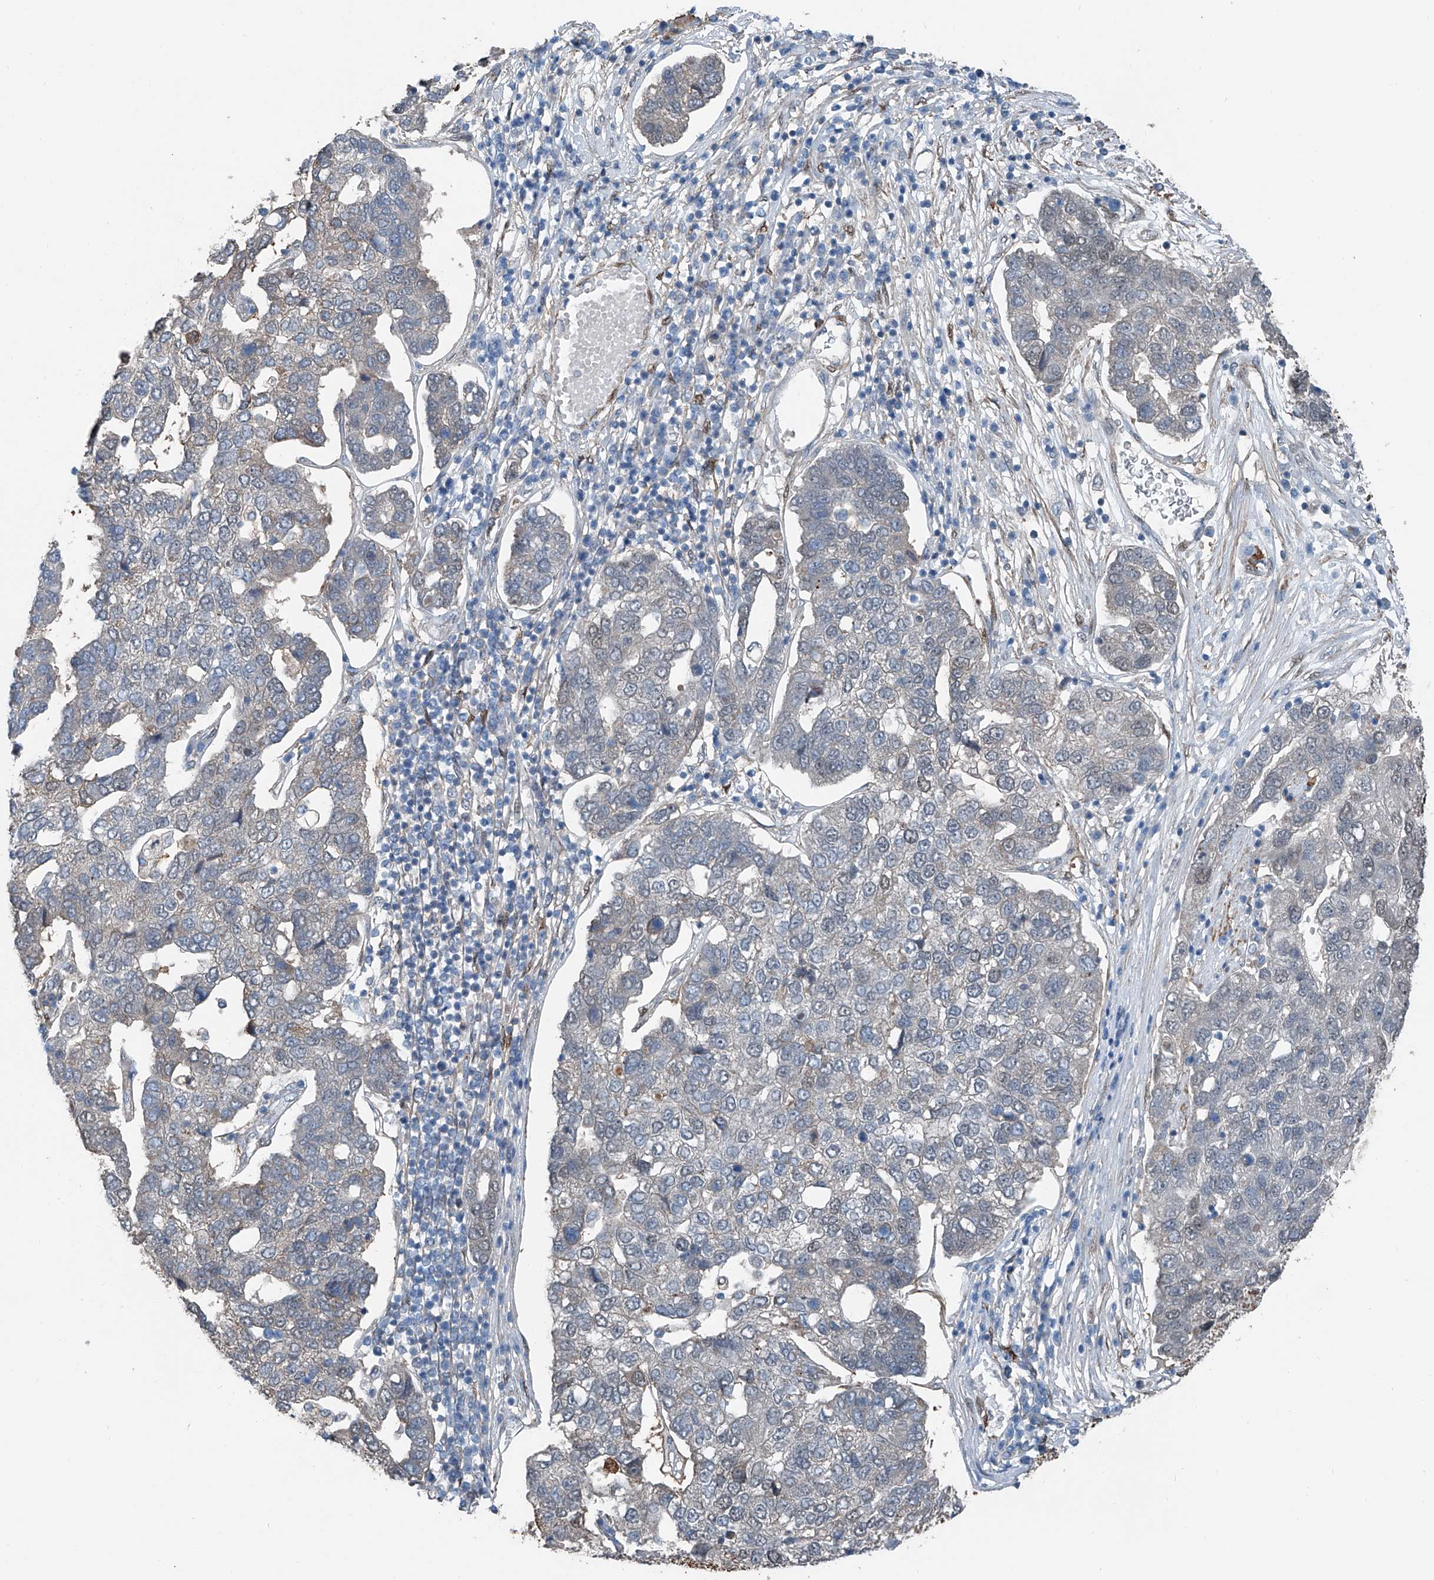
{"staining": {"intensity": "weak", "quantity": "<25%", "location": "cytoplasmic/membranous"}, "tissue": "pancreatic cancer", "cell_type": "Tumor cells", "image_type": "cancer", "snomed": [{"axis": "morphology", "description": "Adenocarcinoma, NOS"}, {"axis": "topography", "description": "Pancreas"}], "caption": "Tumor cells are negative for brown protein staining in pancreatic cancer (adenocarcinoma).", "gene": "HSPA6", "patient": {"sex": "female", "age": 61}}